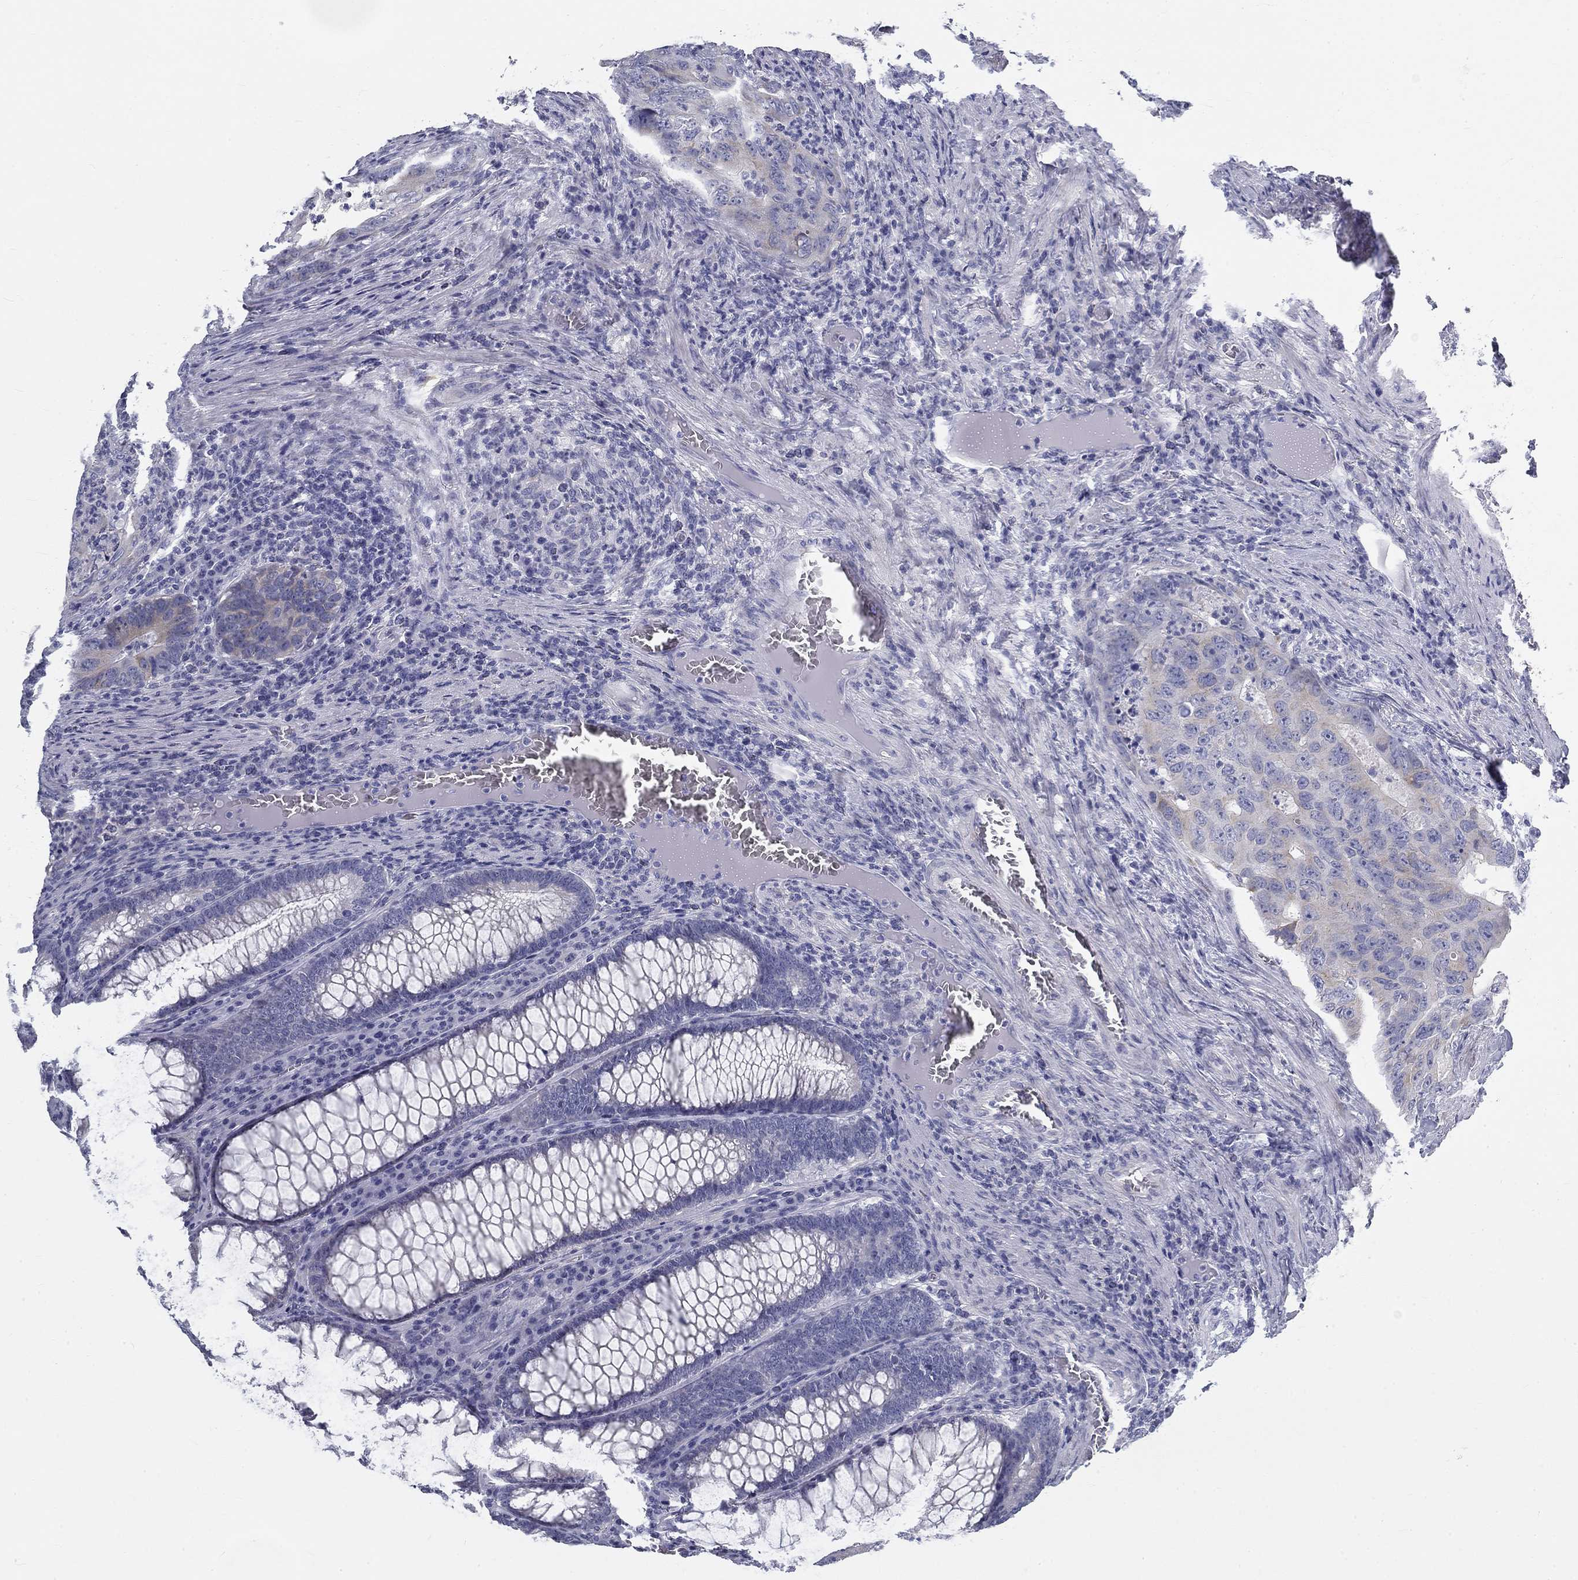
{"staining": {"intensity": "negative", "quantity": "none", "location": "none"}, "tissue": "colorectal cancer", "cell_type": "Tumor cells", "image_type": "cancer", "snomed": [{"axis": "morphology", "description": "Adenocarcinoma, NOS"}, {"axis": "topography", "description": "Colon"}], "caption": "Colorectal cancer (adenocarcinoma) was stained to show a protein in brown. There is no significant expression in tumor cells.", "gene": "GALNTL5", "patient": {"sex": "male", "age": 79}}